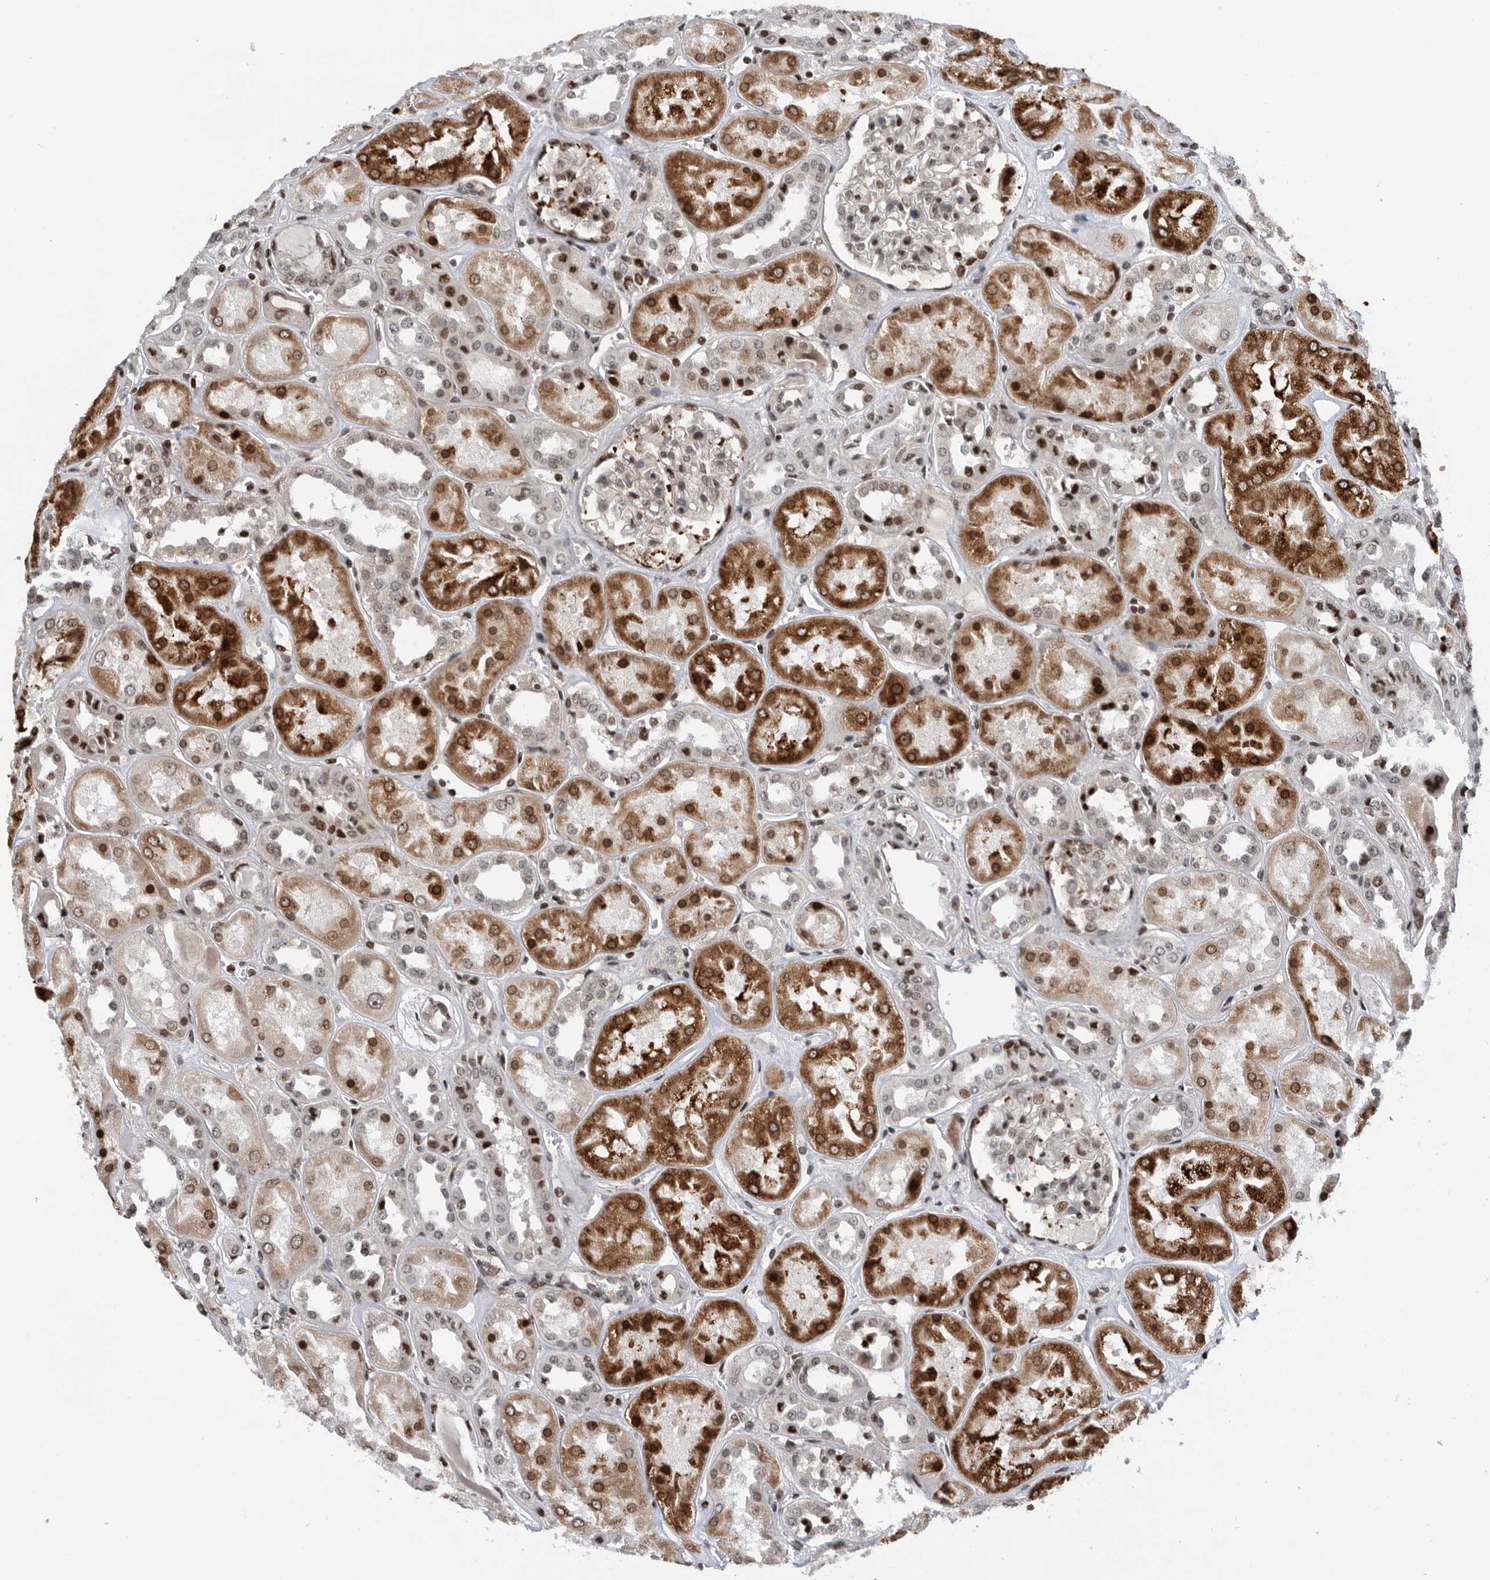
{"staining": {"intensity": "moderate", "quantity": "<25%", "location": "nuclear"}, "tissue": "kidney", "cell_type": "Cells in glomeruli", "image_type": "normal", "snomed": [{"axis": "morphology", "description": "Normal tissue, NOS"}, {"axis": "topography", "description": "Kidney"}], "caption": "Protein expression analysis of benign human kidney reveals moderate nuclear expression in about <25% of cells in glomeruli. (Stains: DAB (3,3'-diaminobenzidine) in brown, nuclei in blue, Microscopy: brightfield microscopy at high magnification).", "gene": "SNRNP48", "patient": {"sex": "male", "age": 70}}